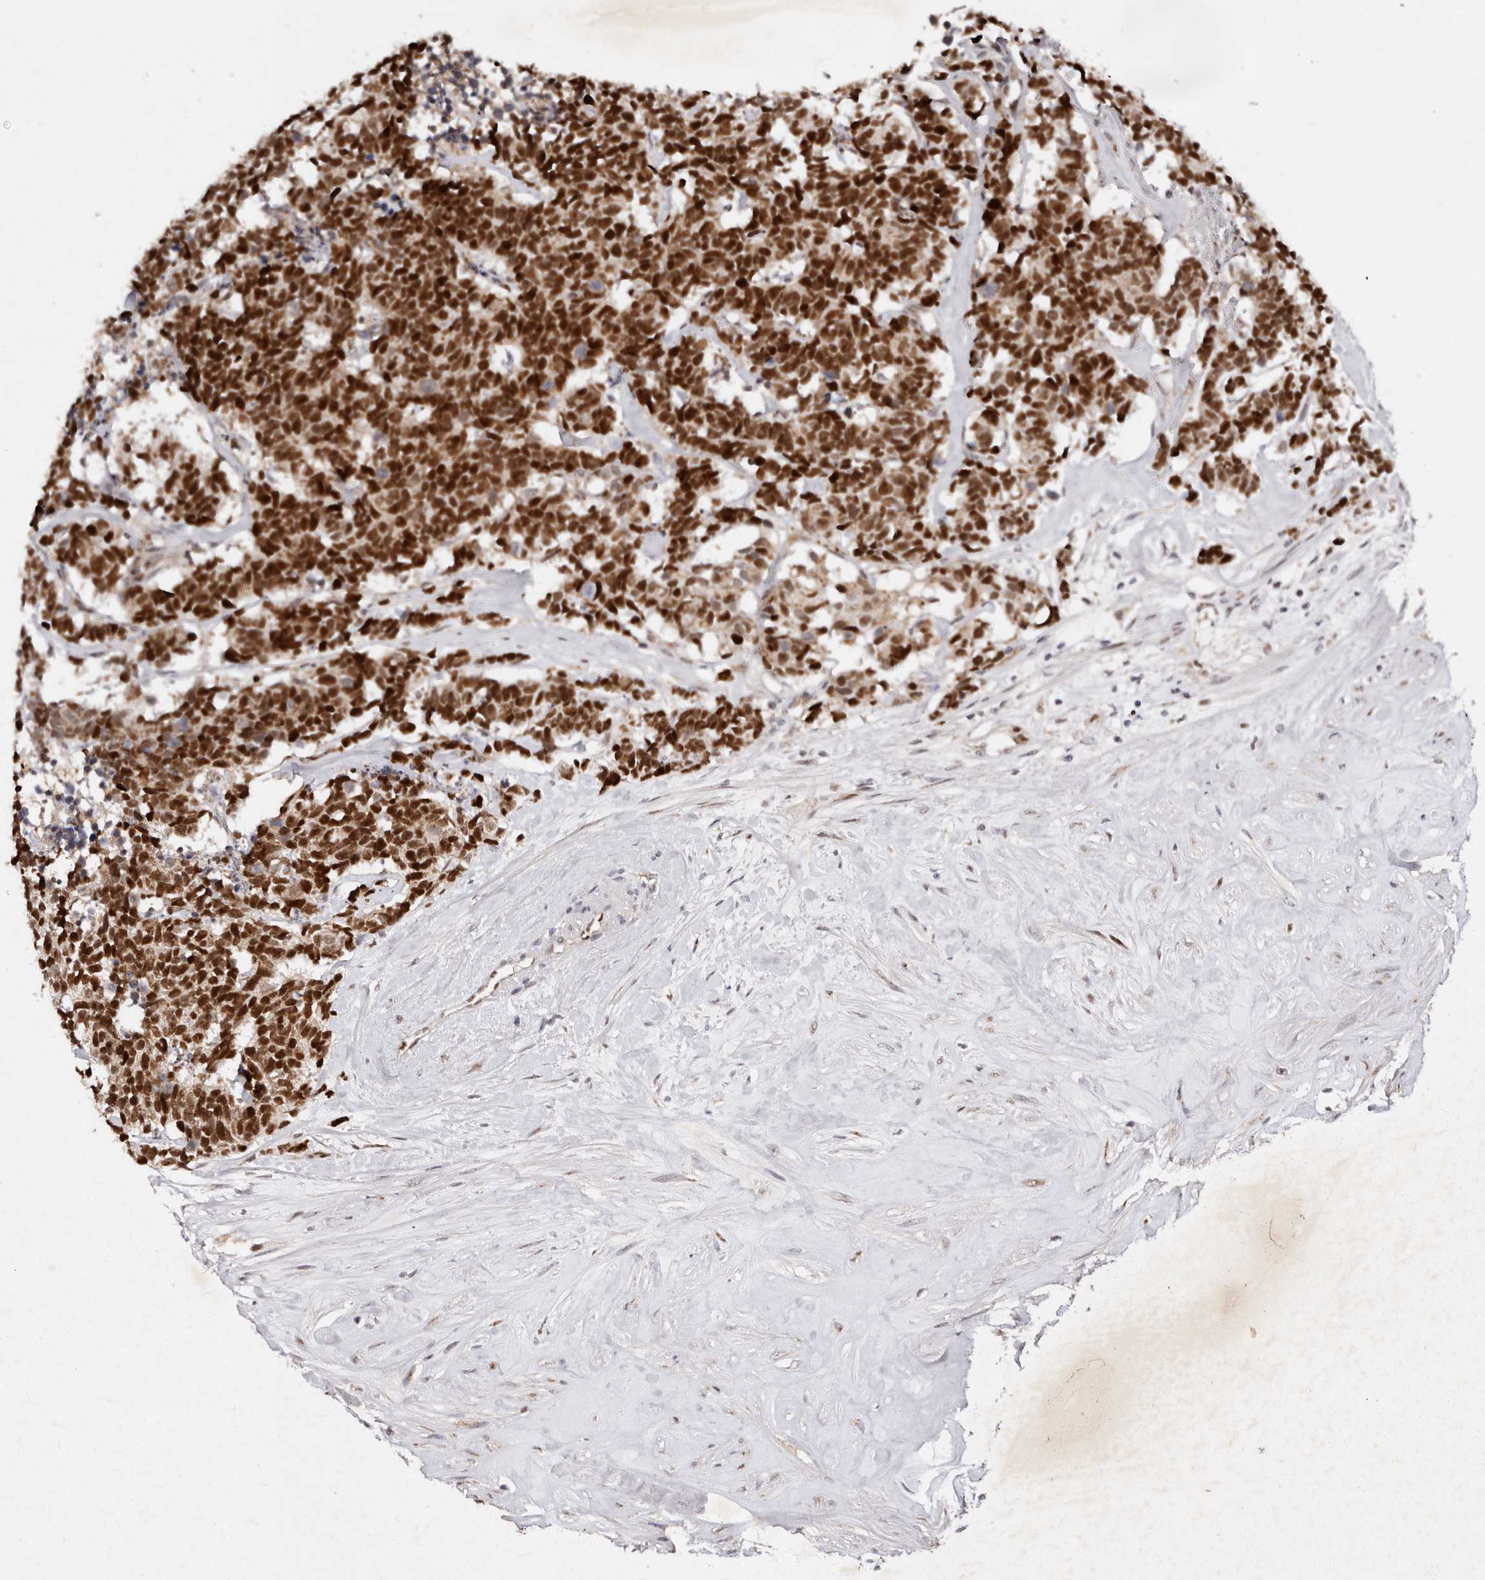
{"staining": {"intensity": "strong", "quantity": ">75%", "location": "nuclear"}, "tissue": "carcinoid", "cell_type": "Tumor cells", "image_type": "cancer", "snomed": [{"axis": "morphology", "description": "Carcinoma, NOS"}, {"axis": "morphology", "description": "Carcinoid, malignant, NOS"}, {"axis": "topography", "description": "Urinary bladder"}], "caption": "Protein positivity by immunohistochemistry demonstrates strong nuclear staining in approximately >75% of tumor cells in carcinoid.", "gene": "KLF7", "patient": {"sex": "male", "age": 57}}